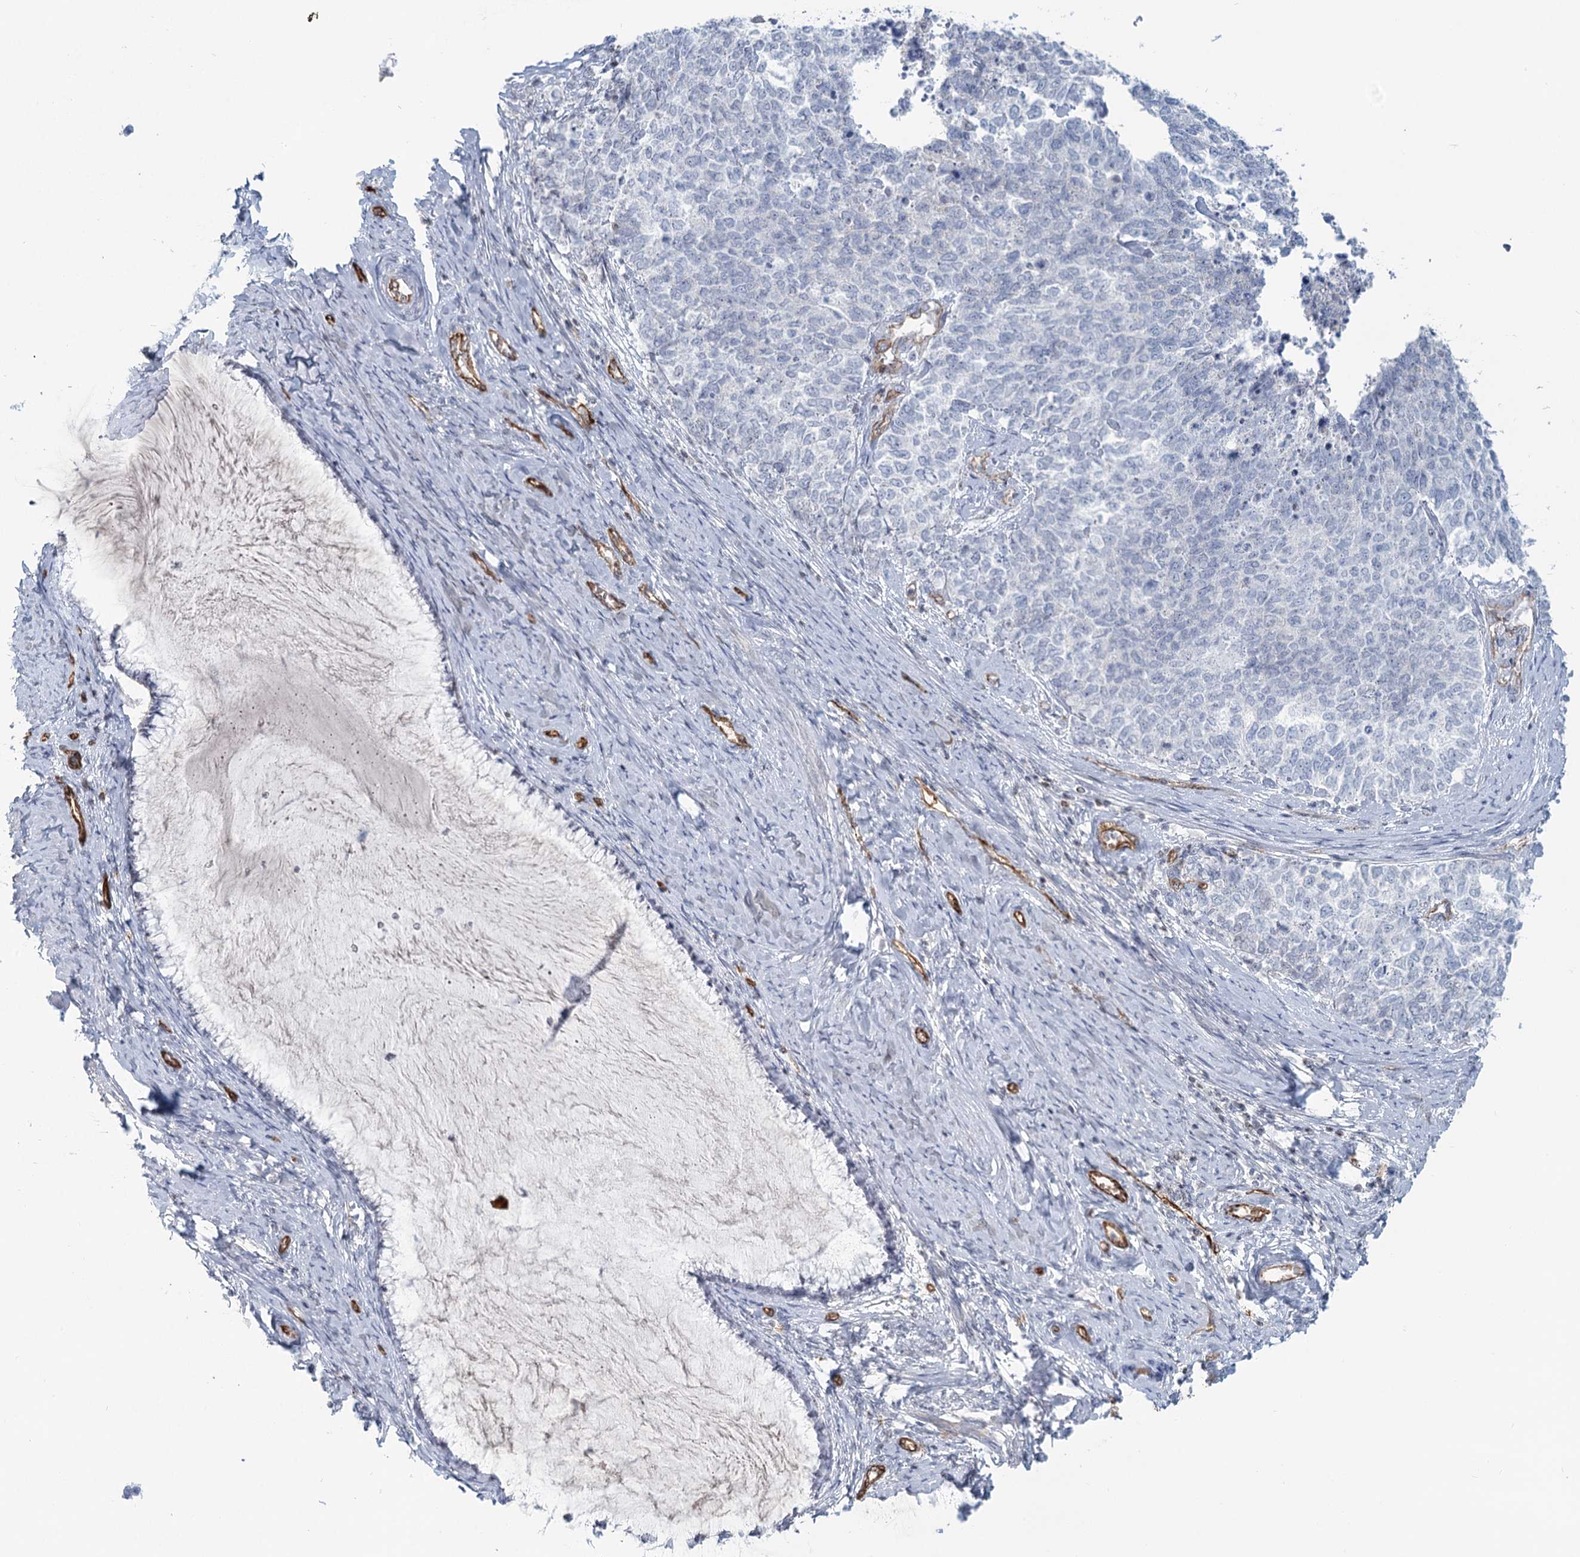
{"staining": {"intensity": "negative", "quantity": "none", "location": "none"}, "tissue": "cervical cancer", "cell_type": "Tumor cells", "image_type": "cancer", "snomed": [{"axis": "morphology", "description": "Squamous cell carcinoma, NOS"}, {"axis": "topography", "description": "Cervix"}], "caption": "Immunohistochemistry micrograph of neoplastic tissue: cervical squamous cell carcinoma stained with DAB (3,3'-diaminobenzidine) reveals no significant protein positivity in tumor cells.", "gene": "ZFYVE28", "patient": {"sex": "female", "age": 63}}